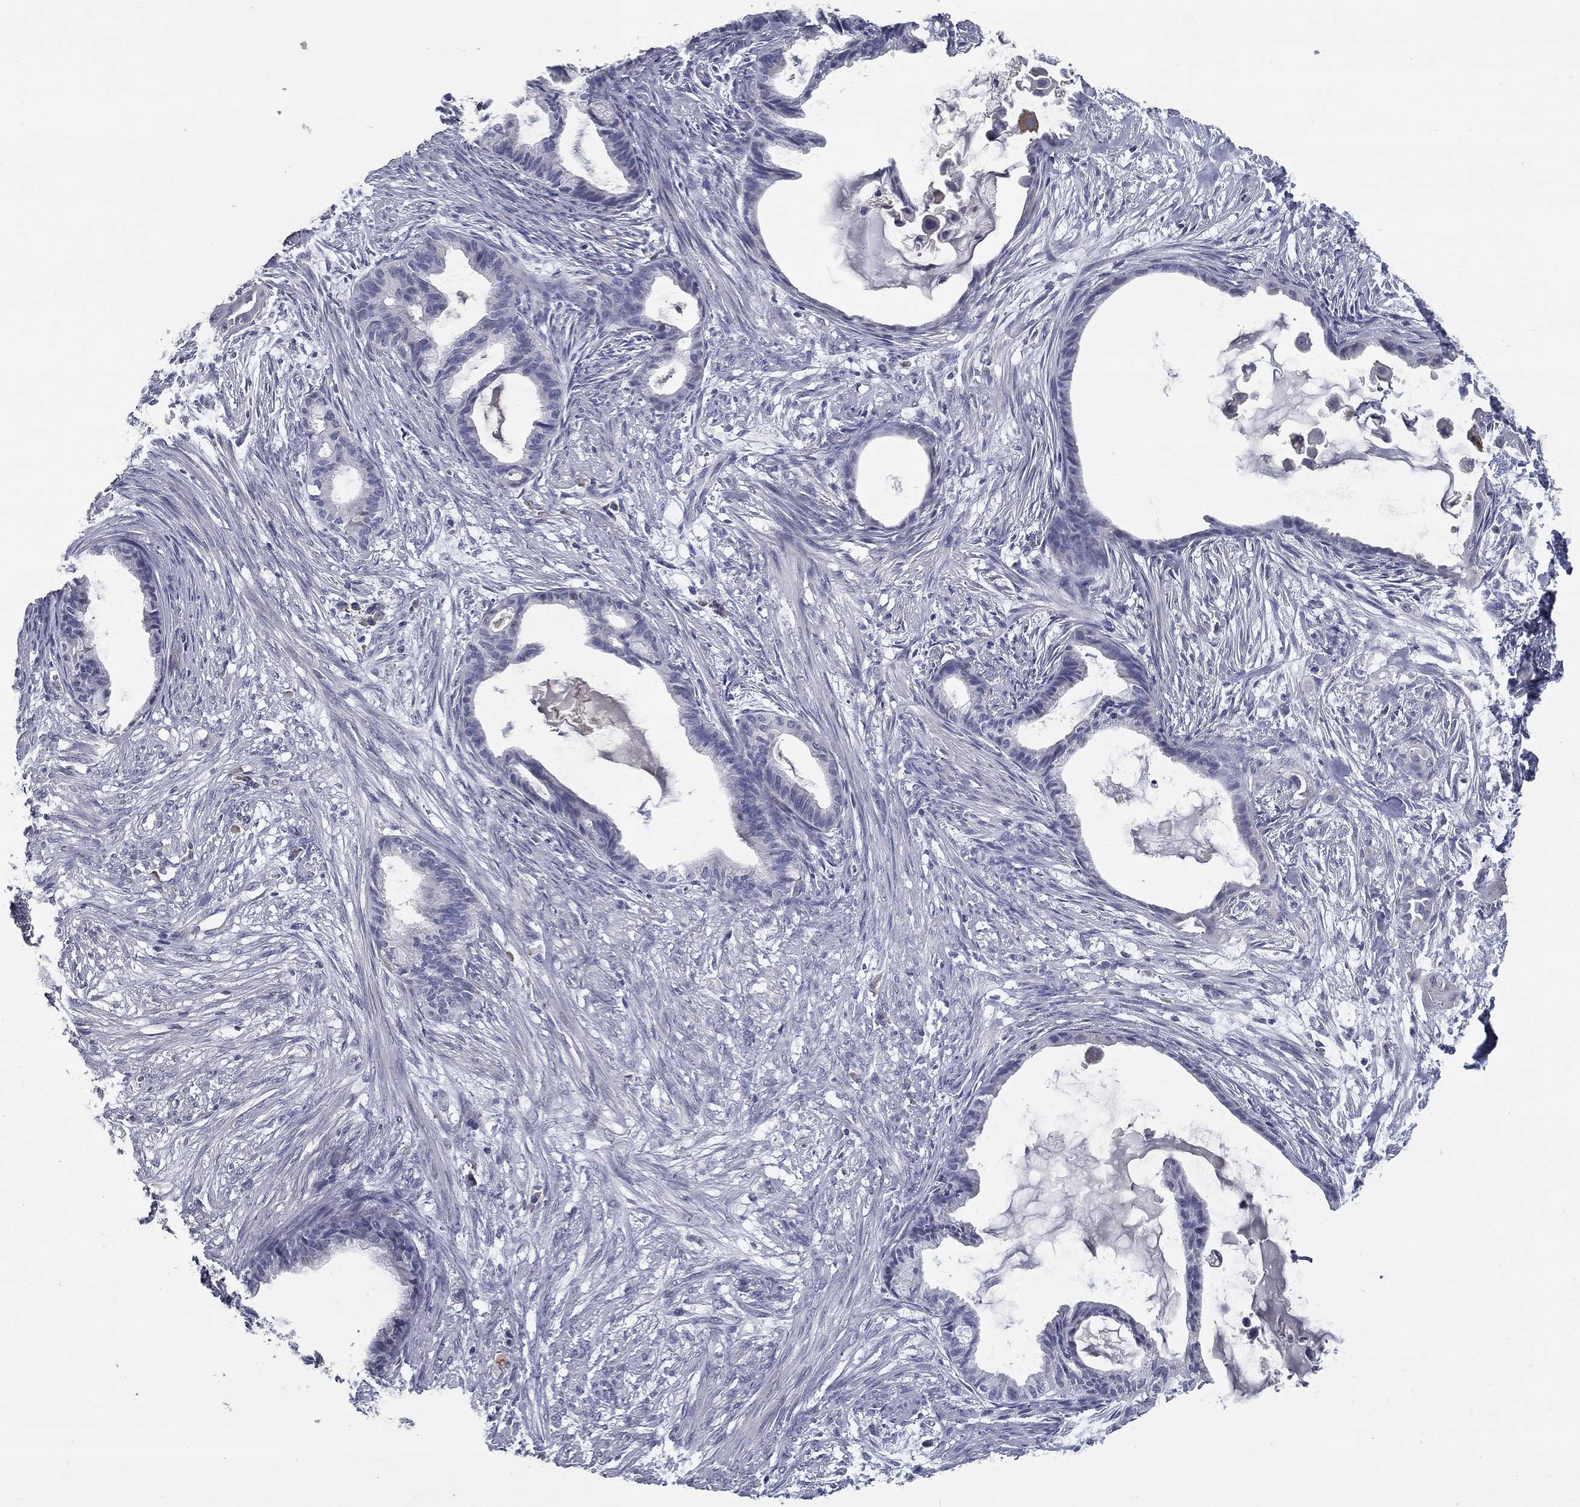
{"staining": {"intensity": "negative", "quantity": "none", "location": "none"}, "tissue": "endometrial cancer", "cell_type": "Tumor cells", "image_type": "cancer", "snomed": [{"axis": "morphology", "description": "Adenocarcinoma, NOS"}, {"axis": "topography", "description": "Endometrium"}], "caption": "High power microscopy photomicrograph of an IHC photomicrograph of endometrial cancer (adenocarcinoma), revealing no significant positivity in tumor cells.", "gene": "CD274", "patient": {"sex": "female", "age": 86}}